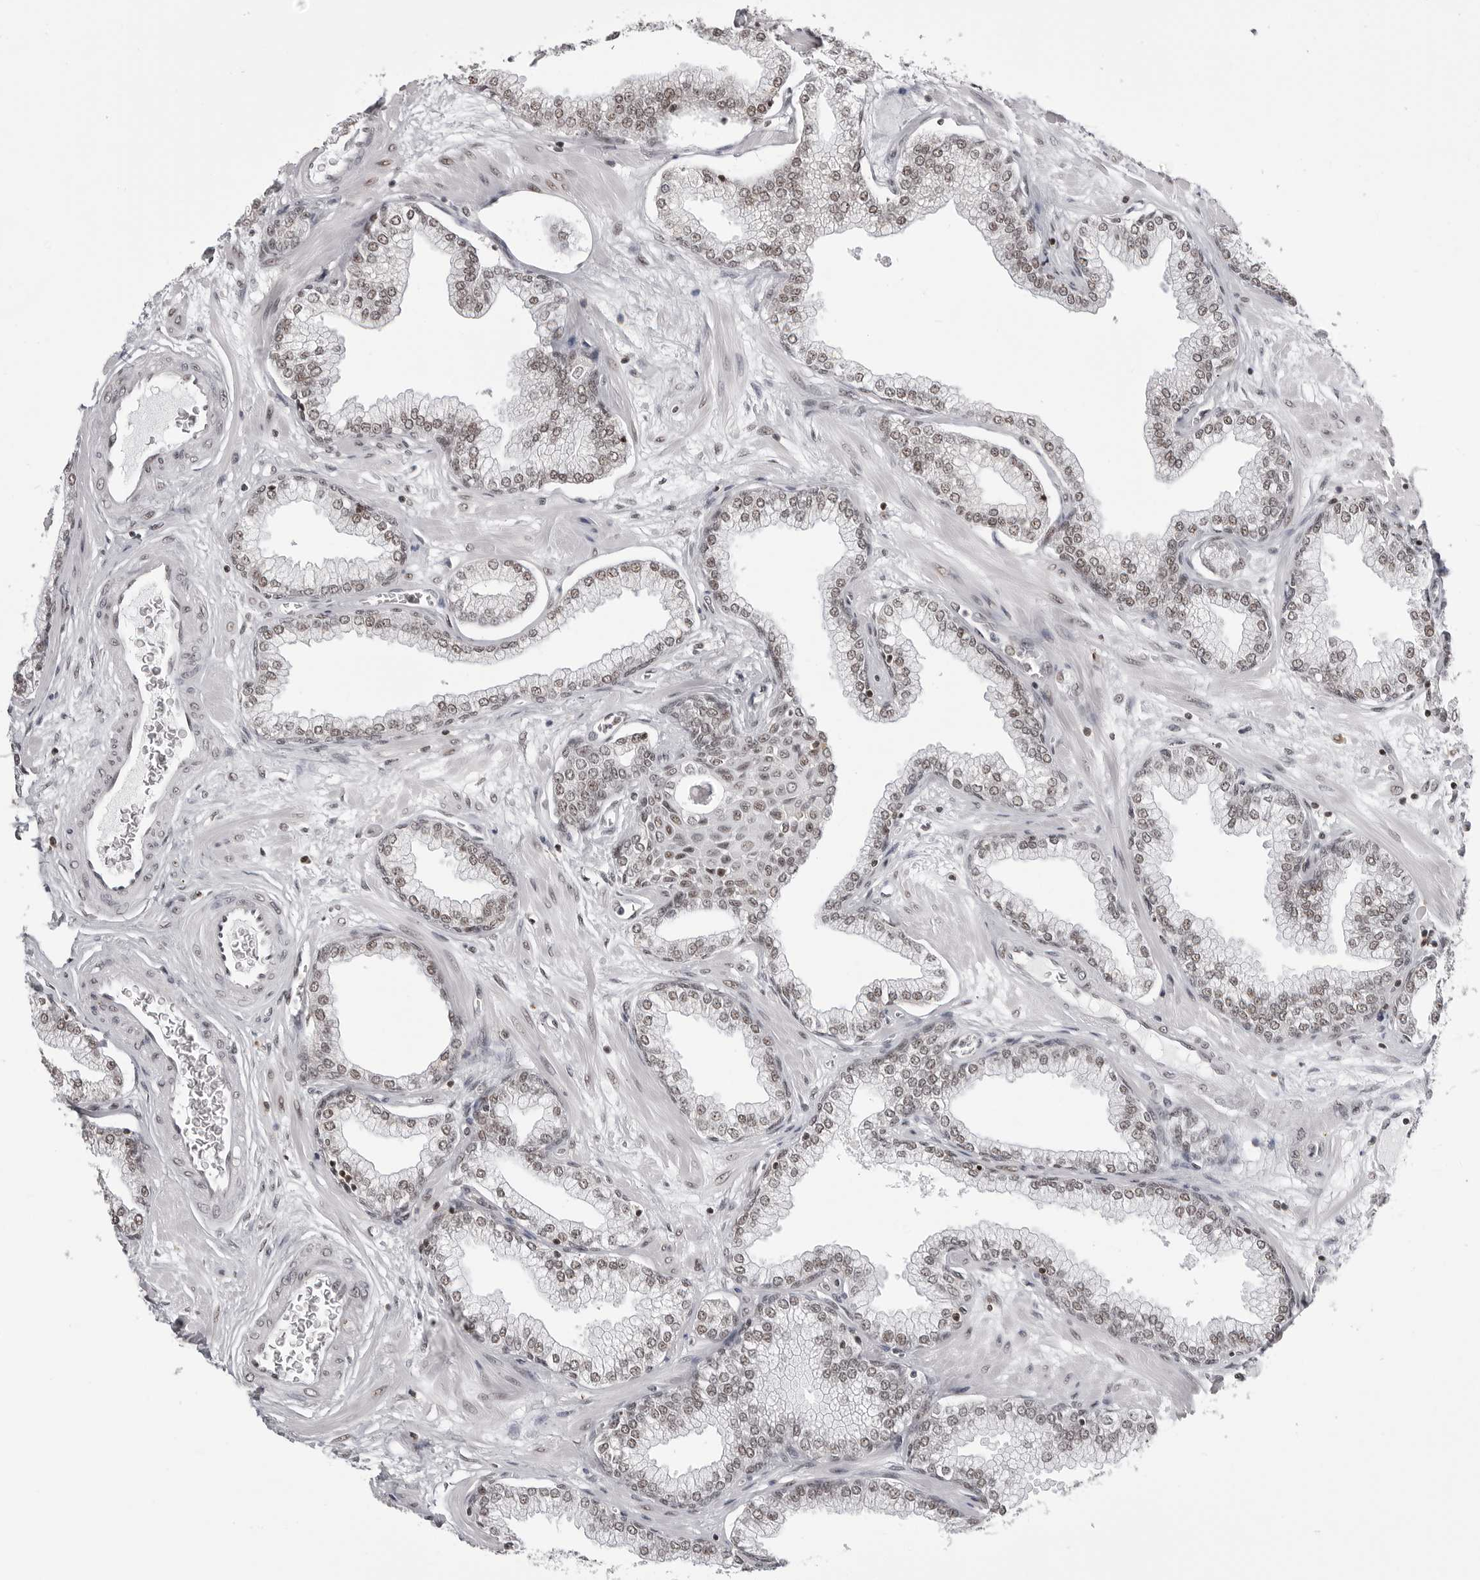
{"staining": {"intensity": "strong", "quantity": "25%-75%", "location": "nuclear"}, "tissue": "prostate", "cell_type": "Glandular cells", "image_type": "normal", "snomed": [{"axis": "morphology", "description": "Normal tissue, NOS"}, {"axis": "morphology", "description": "Urothelial carcinoma, Low grade"}, {"axis": "topography", "description": "Urinary bladder"}, {"axis": "topography", "description": "Prostate"}], "caption": "A brown stain labels strong nuclear positivity of a protein in glandular cells of benign human prostate. (brown staining indicates protein expression, while blue staining denotes nuclei).", "gene": "WRAP53", "patient": {"sex": "male", "age": 60}}